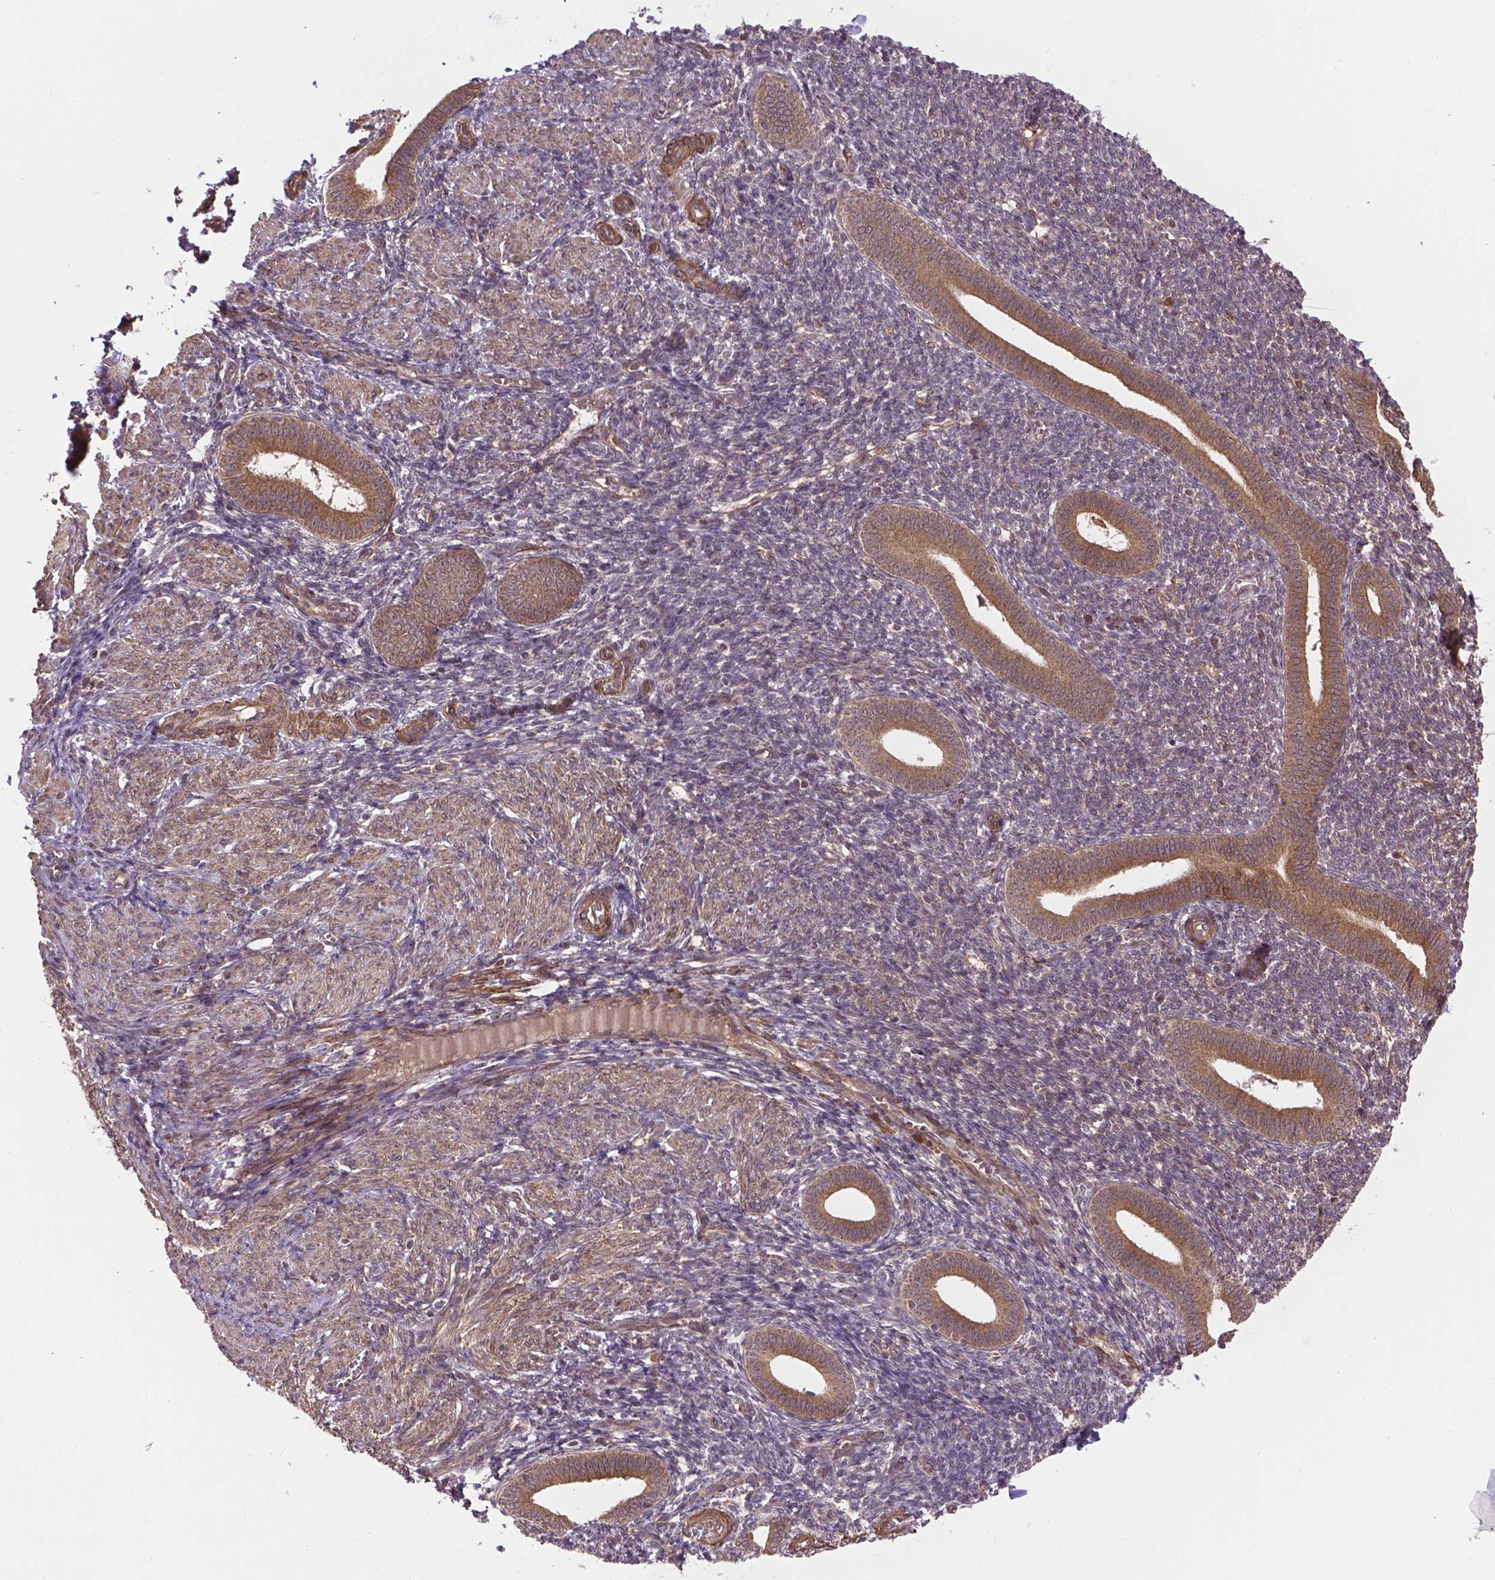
{"staining": {"intensity": "moderate", "quantity": "25%-75%", "location": "cytoplasmic/membranous"}, "tissue": "endometrium", "cell_type": "Cells in endometrial stroma", "image_type": "normal", "snomed": [{"axis": "morphology", "description": "Normal tissue, NOS"}, {"axis": "topography", "description": "Endometrium"}], "caption": "Unremarkable endometrium was stained to show a protein in brown. There is medium levels of moderate cytoplasmic/membranous expression in about 25%-75% of cells in endometrial stroma.", "gene": "ZNF616", "patient": {"sex": "female", "age": 25}}